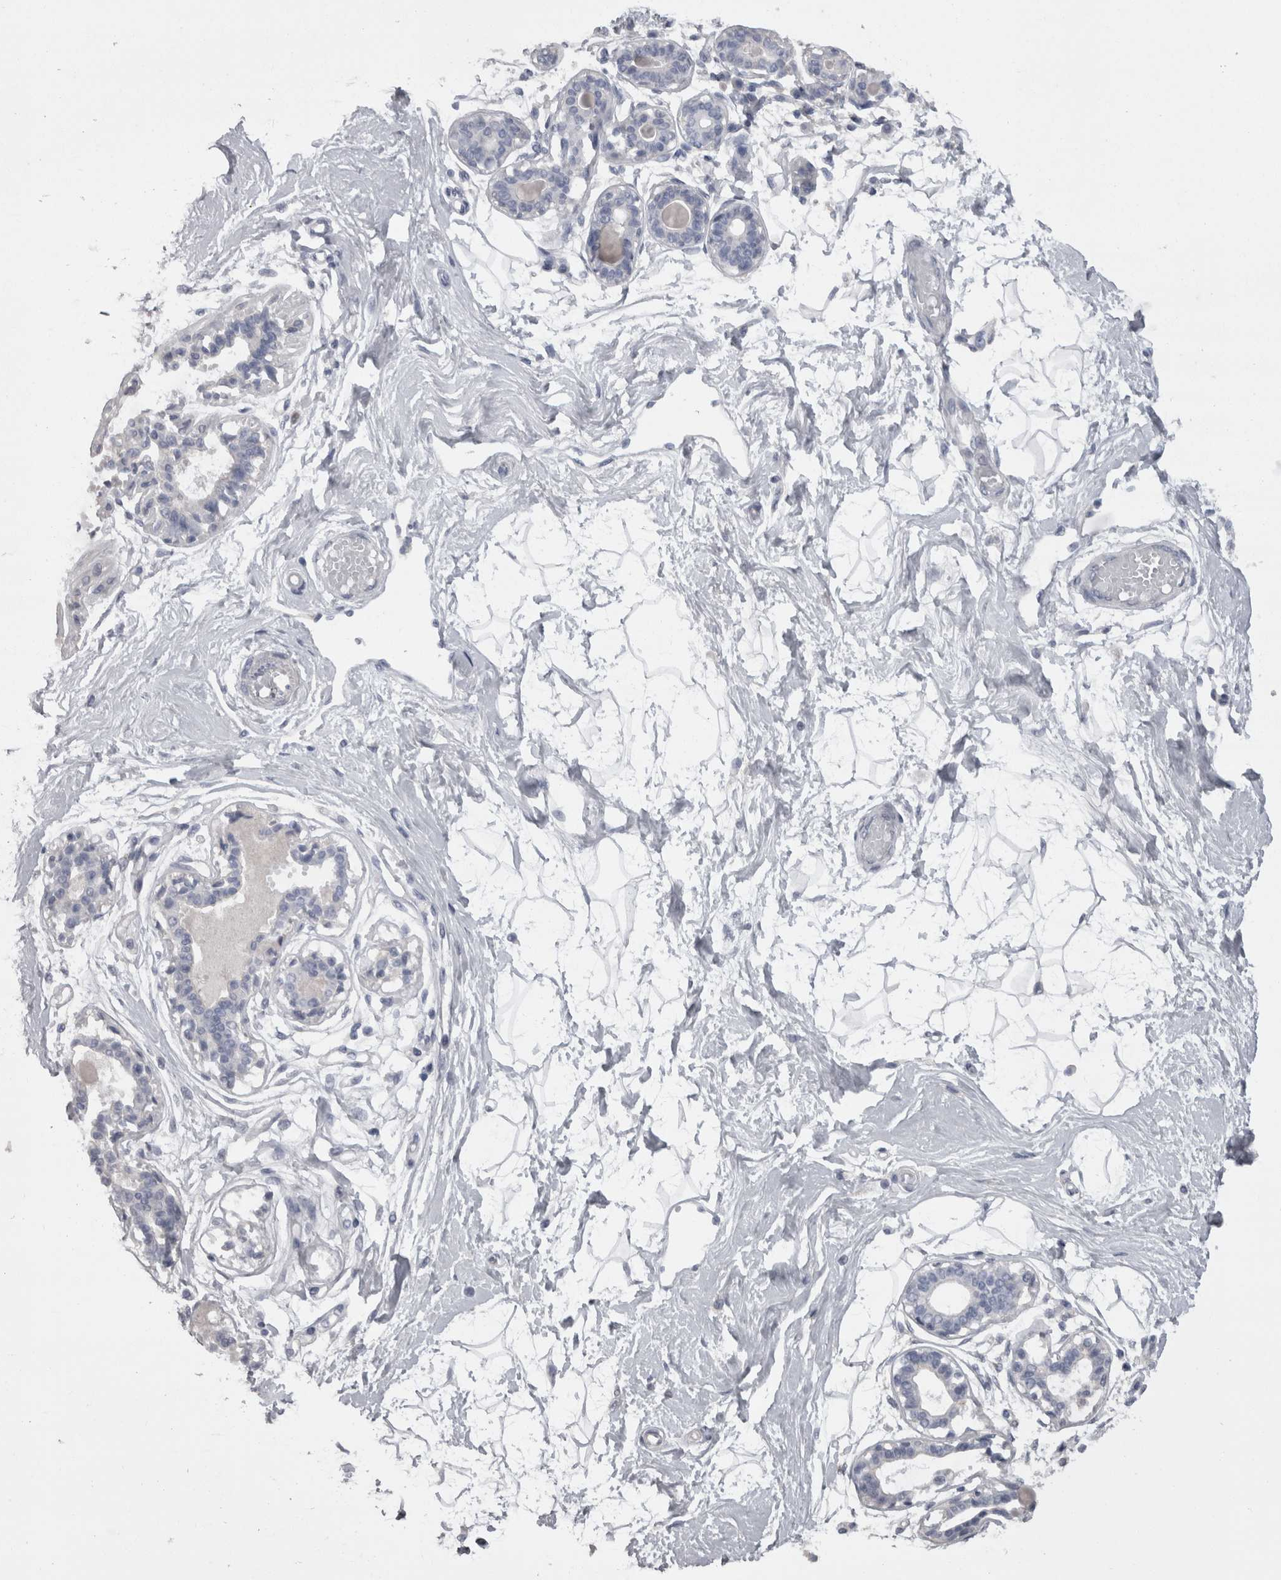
{"staining": {"intensity": "negative", "quantity": "none", "location": "none"}, "tissue": "breast", "cell_type": "Adipocytes", "image_type": "normal", "snomed": [{"axis": "morphology", "description": "Normal tissue, NOS"}, {"axis": "topography", "description": "Breast"}], "caption": "Histopathology image shows no significant protein staining in adipocytes of unremarkable breast. (Brightfield microscopy of DAB (3,3'-diaminobenzidine) immunohistochemistry at high magnification).", "gene": "CAMK2D", "patient": {"sex": "female", "age": 45}}